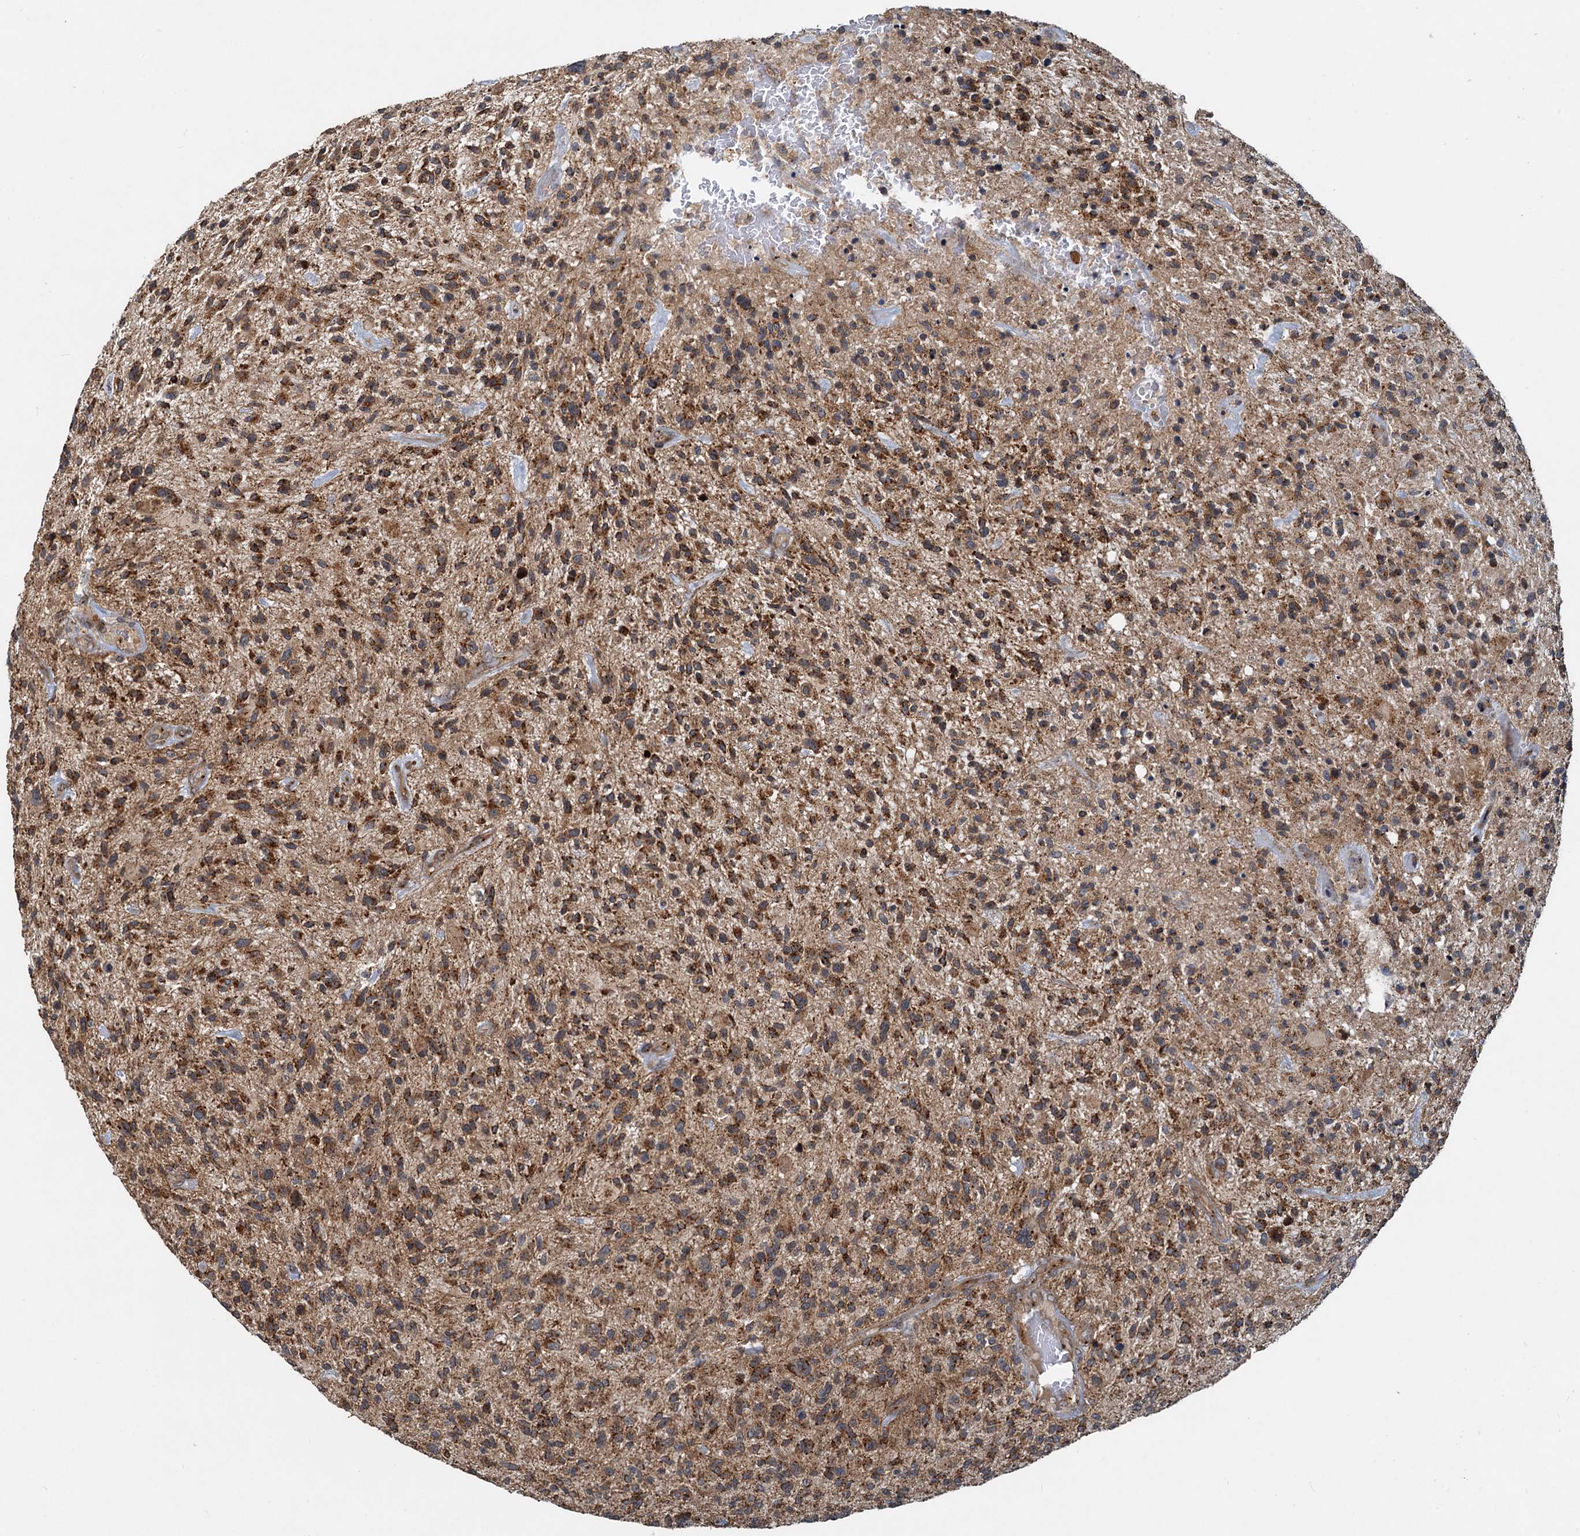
{"staining": {"intensity": "strong", "quantity": "25%-75%", "location": "cytoplasmic/membranous"}, "tissue": "glioma", "cell_type": "Tumor cells", "image_type": "cancer", "snomed": [{"axis": "morphology", "description": "Glioma, malignant, High grade"}, {"axis": "topography", "description": "Brain"}], "caption": "Human malignant glioma (high-grade) stained for a protein (brown) shows strong cytoplasmic/membranous positive staining in approximately 25%-75% of tumor cells.", "gene": "CEP68", "patient": {"sex": "male", "age": 47}}